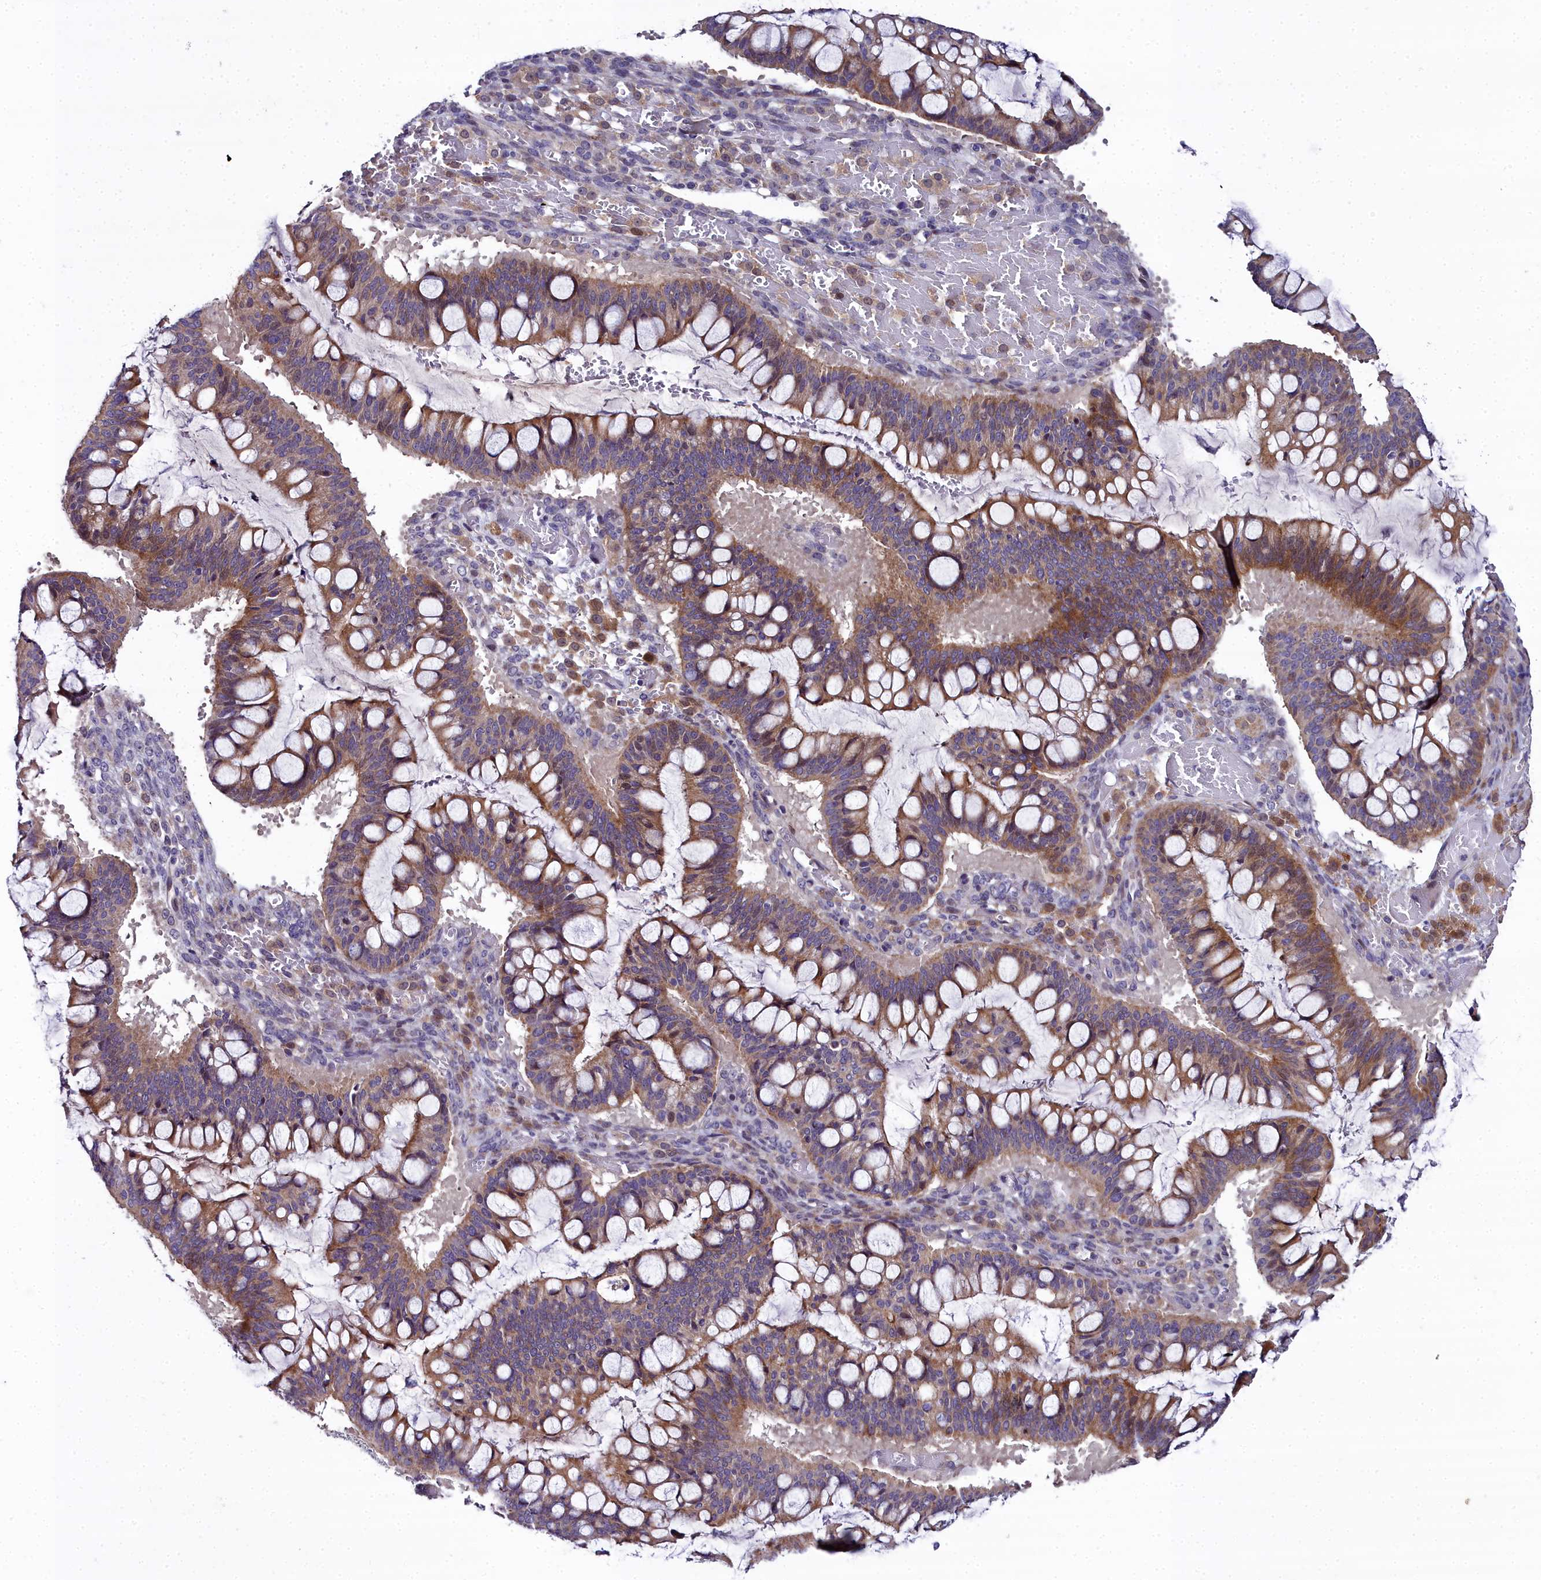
{"staining": {"intensity": "moderate", "quantity": ">75%", "location": "cytoplasmic/membranous"}, "tissue": "ovarian cancer", "cell_type": "Tumor cells", "image_type": "cancer", "snomed": [{"axis": "morphology", "description": "Cystadenocarcinoma, mucinous, NOS"}, {"axis": "topography", "description": "Ovary"}], "caption": "Approximately >75% of tumor cells in ovarian cancer exhibit moderate cytoplasmic/membranous protein staining as visualized by brown immunohistochemical staining.", "gene": "NT5M", "patient": {"sex": "female", "age": 73}}